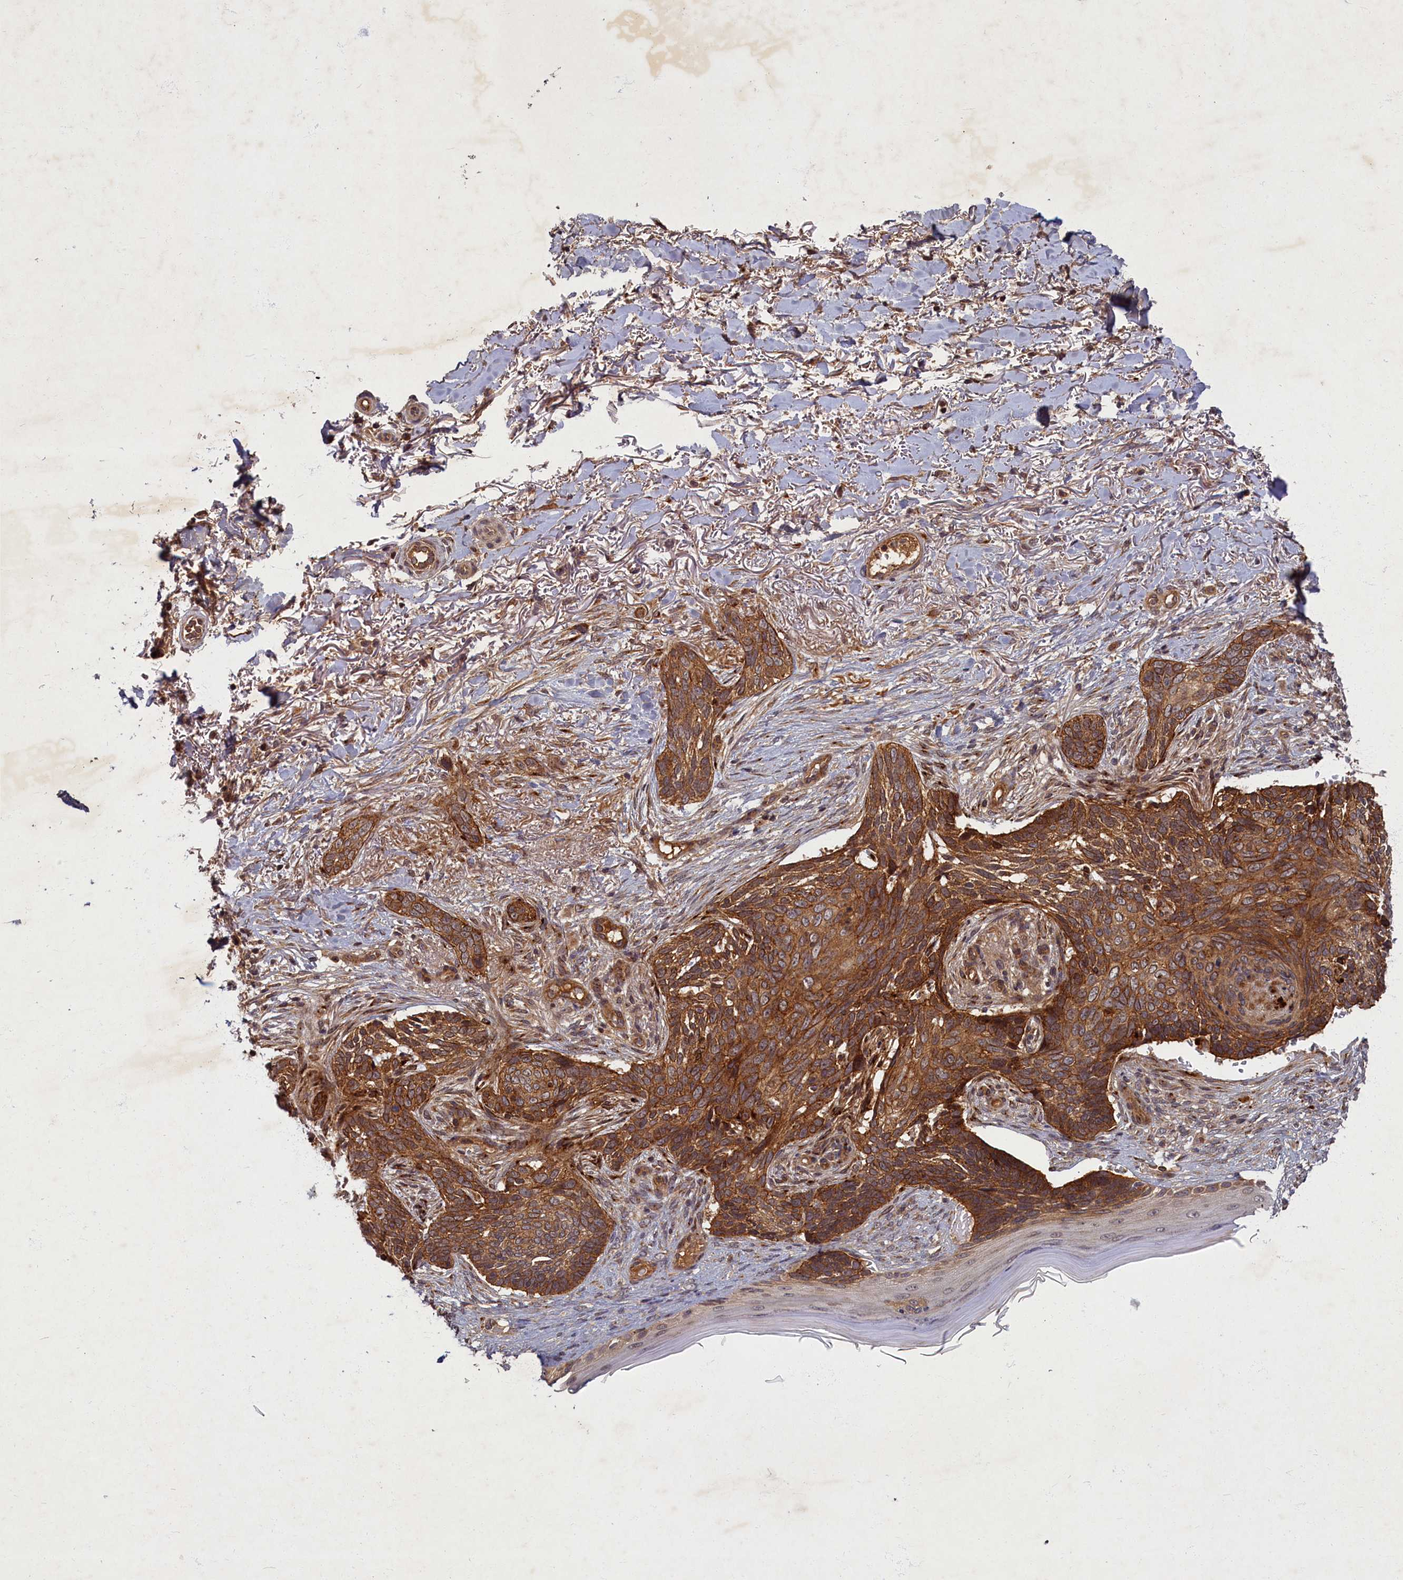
{"staining": {"intensity": "moderate", "quantity": ">75%", "location": "cytoplasmic/membranous"}, "tissue": "skin cancer", "cell_type": "Tumor cells", "image_type": "cancer", "snomed": [{"axis": "morphology", "description": "Normal tissue, NOS"}, {"axis": "morphology", "description": "Basal cell carcinoma"}, {"axis": "topography", "description": "Skin"}], "caption": "Protein analysis of skin cancer (basal cell carcinoma) tissue shows moderate cytoplasmic/membranous expression in approximately >75% of tumor cells.", "gene": "BICD1", "patient": {"sex": "female", "age": 67}}